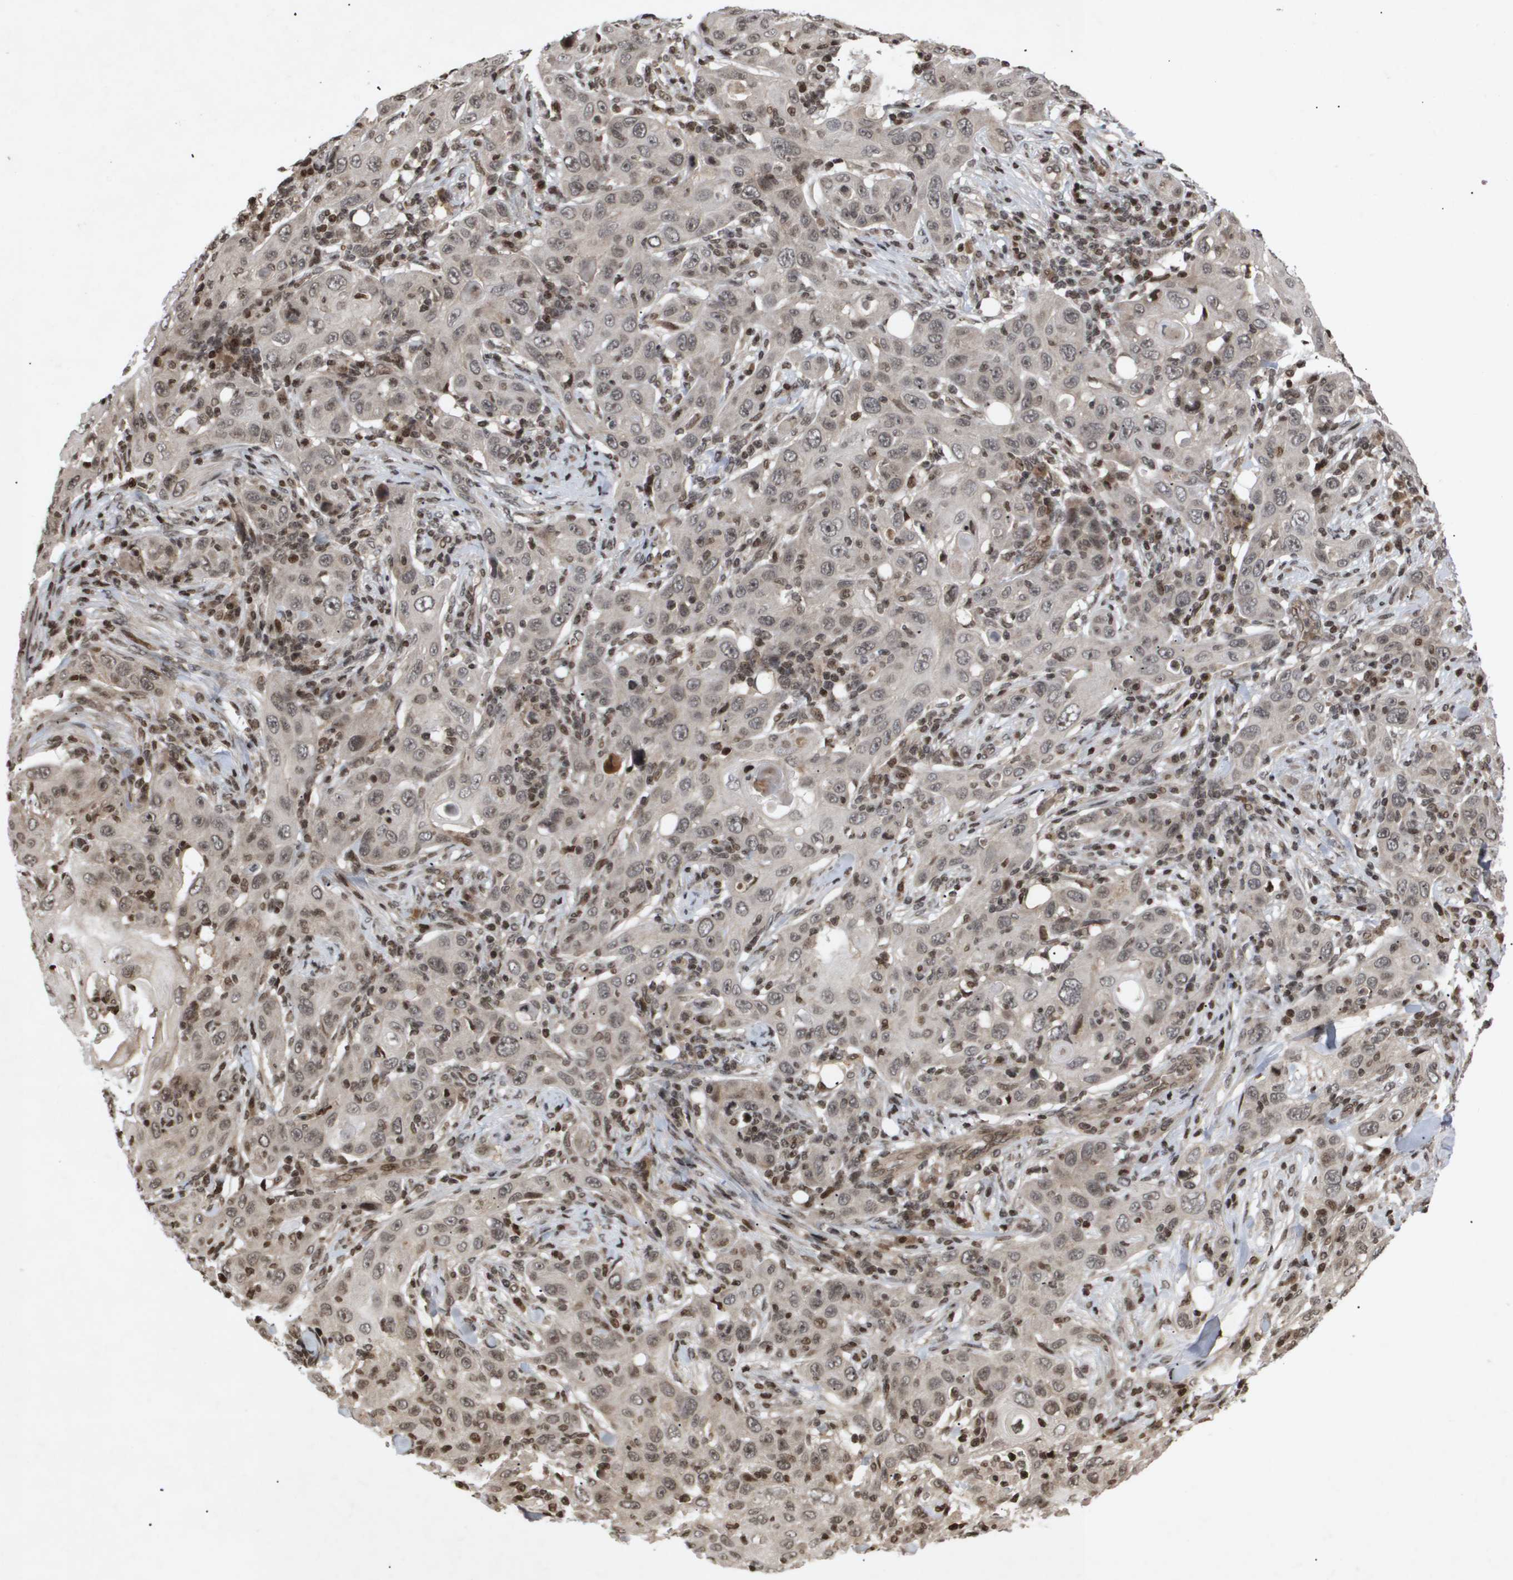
{"staining": {"intensity": "weak", "quantity": ">75%", "location": "cytoplasmic/membranous"}, "tissue": "skin cancer", "cell_type": "Tumor cells", "image_type": "cancer", "snomed": [{"axis": "morphology", "description": "Squamous cell carcinoma, NOS"}, {"axis": "topography", "description": "Skin"}], "caption": "A brown stain highlights weak cytoplasmic/membranous positivity of a protein in skin cancer tumor cells.", "gene": "HSPA6", "patient": {"sex": "female", "age": 88}}